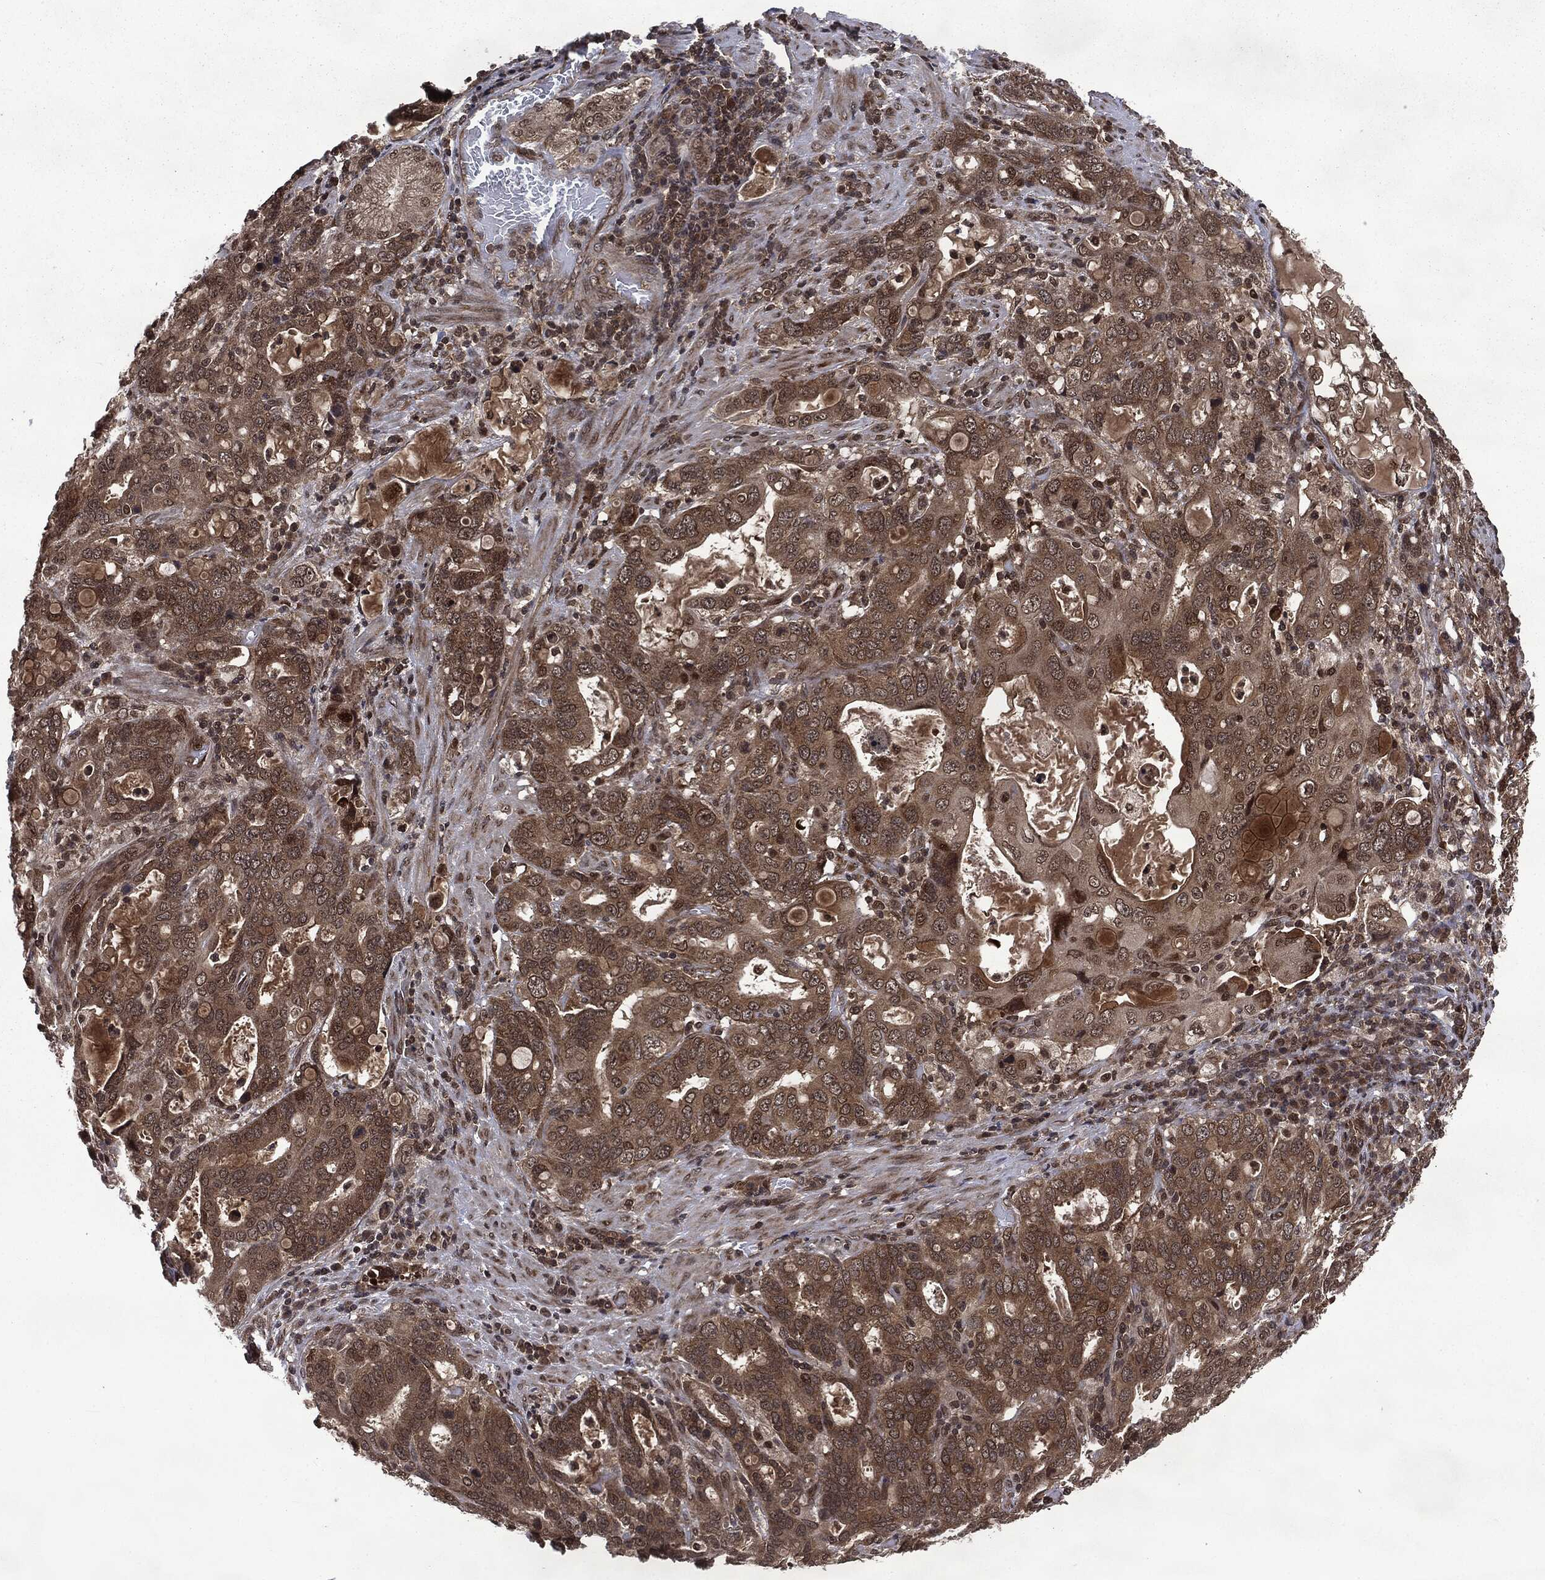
{"staining": {"intensity": "strong", "quantity": ">75%", "location": "cytoplasmic/membranous,nuclear"}, "tissue": "stomach cancer", "cell_type": "Tumor cells", "image_type": "cancer", "snomed": [{"axis": "morphology", "description": "Adenocarcinoma, NOS"}, {"axis": "topography", "description": "Stomach, upper"}, {"axis": "topography", "description": "Stomach"}], "caption": "About >75% of tumor cells in human adenocarcinoma (stomach) display strong cytoplasmic/membranous and nuclear protein expression as visualized by brown immunohistochemical staining.", "gene": "STAU2", "patient": {"sex": "male", "age": 62}}